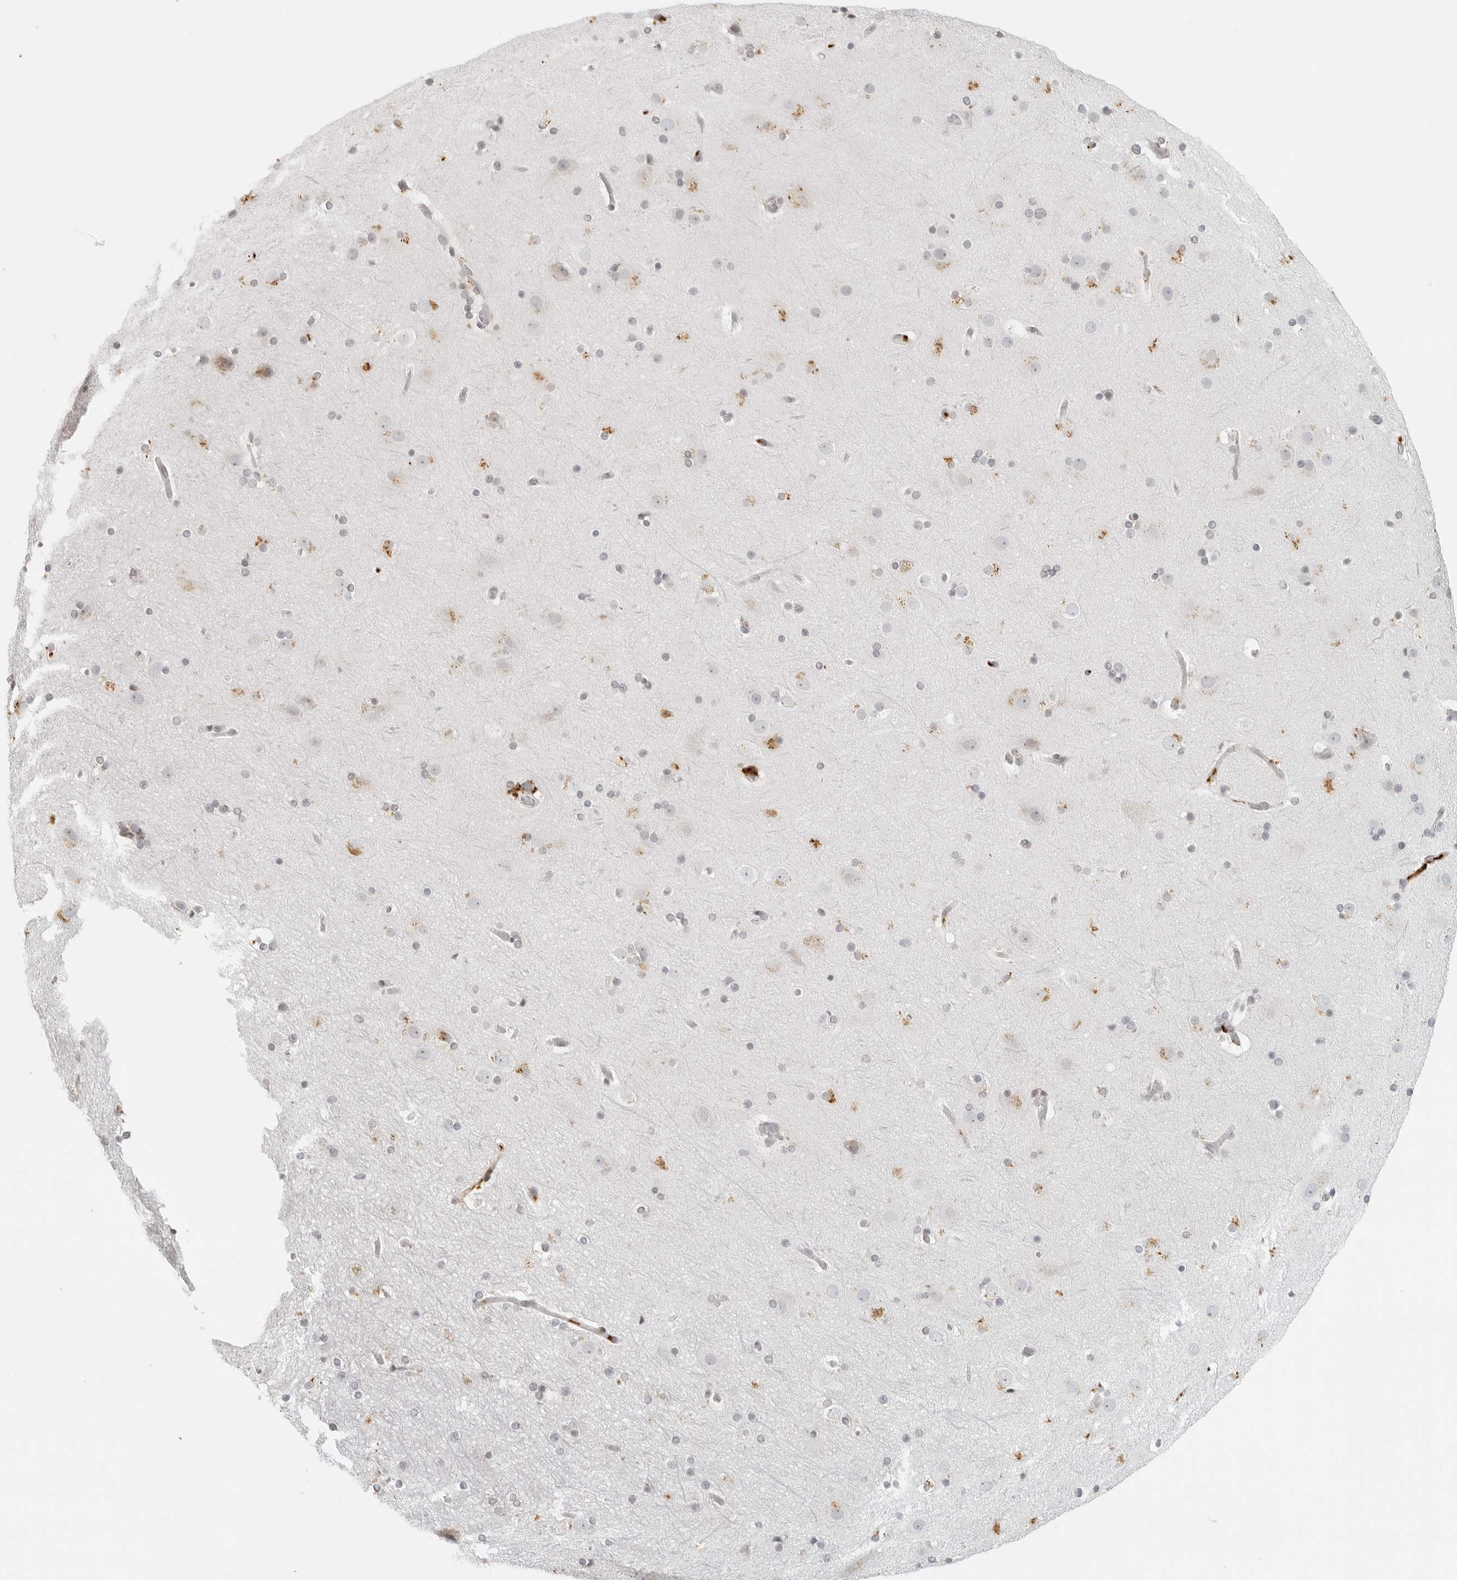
{"staining": {"intensity": "weak", "quantity": "<25%", "location": "cytoplasmic/membranous"}, "tissue": "cerebral cortex", "cell_type": "Endothelial cells", "image_type": "normal", "snomed": [{"axis": "morphology", "description": "Normal tissue, NOS"}, {"axis": "topography", "description": "Cerebral cortex"}], "caption": "DAB immunohistochemical staining of normal human cerebral cortex demonstrates no significant staining in endothelial cells. Nuclei are stained in blue.", "gene": "ZNF678", "patient": {"sex": "male", "age": 57}}